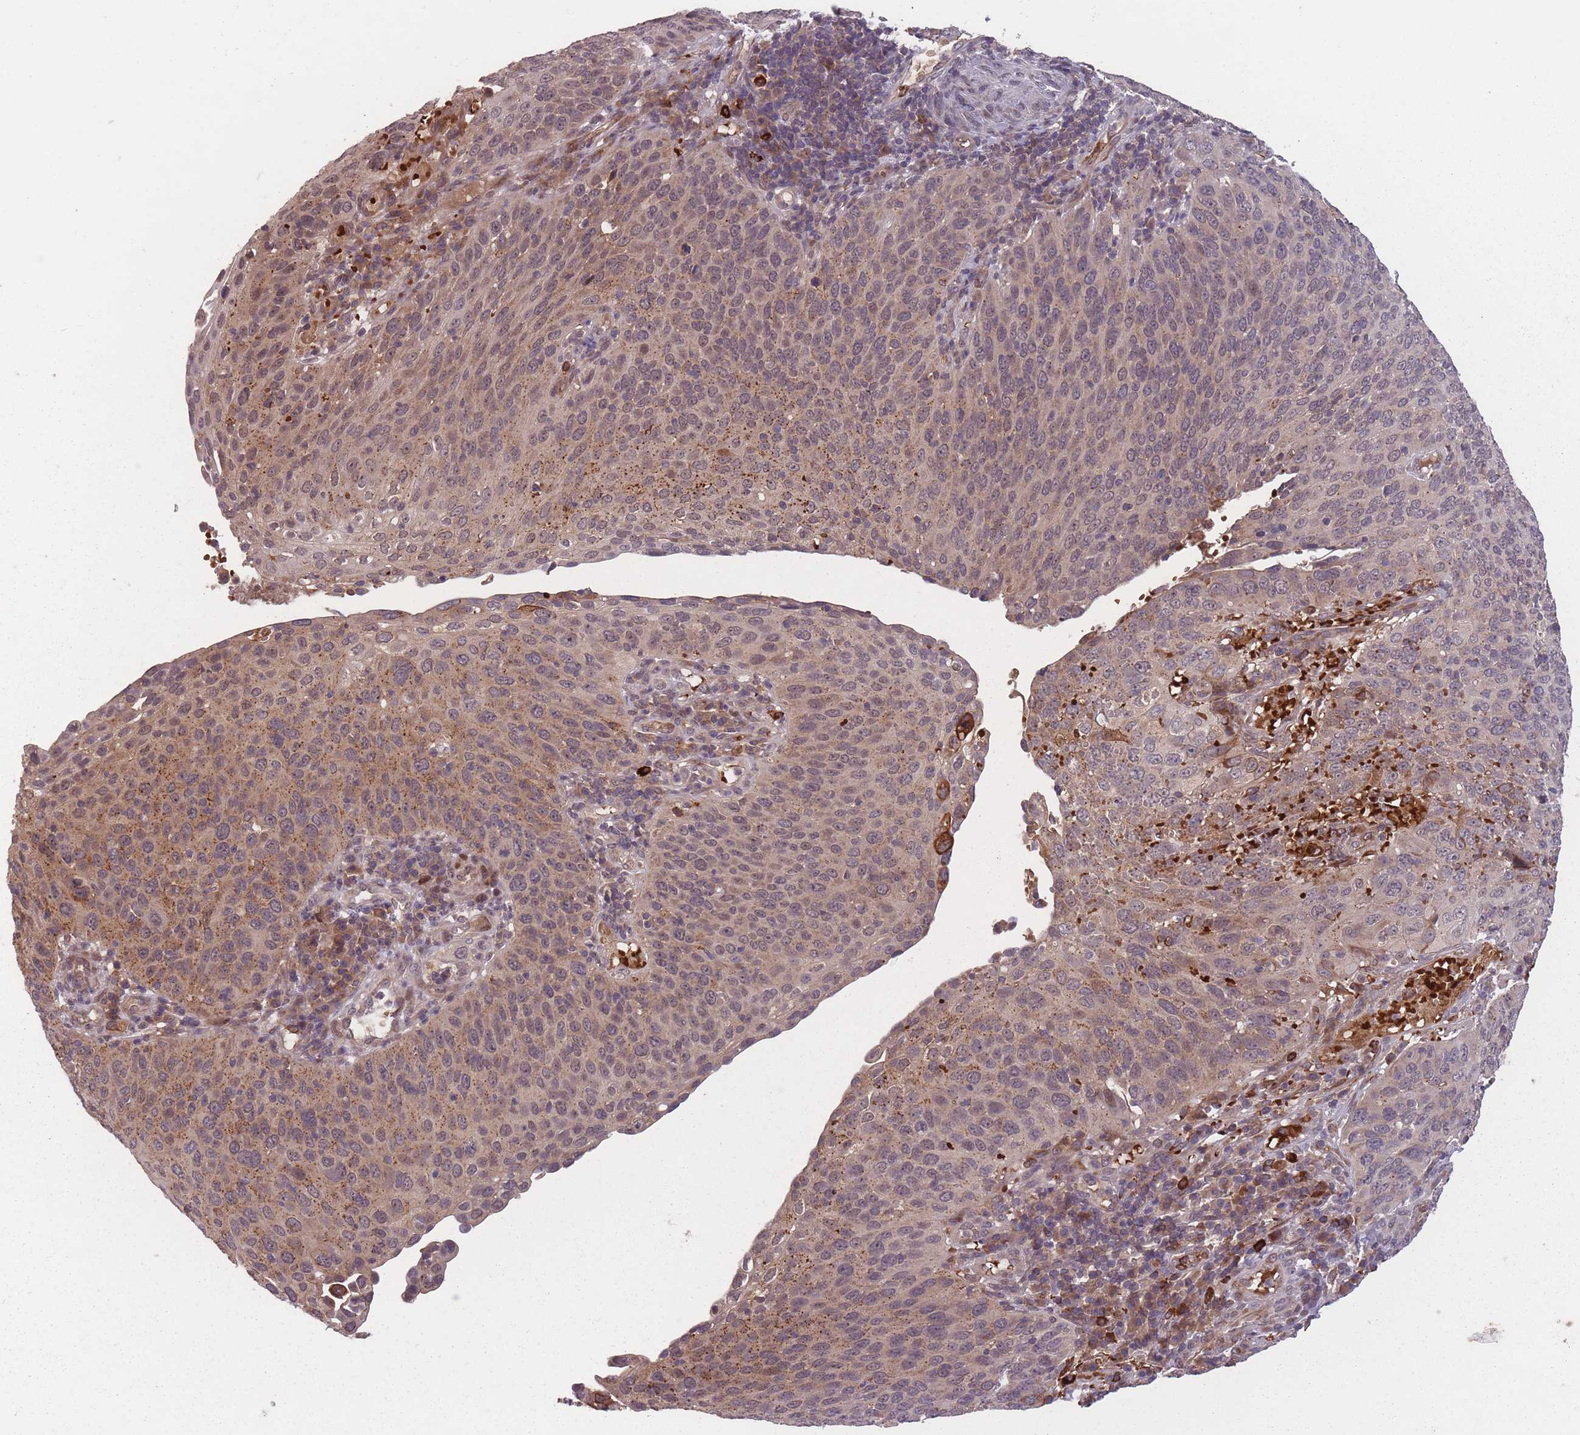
{"staining": {"intensity": "moderate", "quantity": "25%-75%", "location": "cytoplasmic/membranous,nuclear"}, "tissue": "cervical cancer", "cell_type": "Tumor cells", "image_type": "cancer", "snomed": [{"axis": "morphology", "description": "Squamous cell carcinoma, NOS"}, {"axis": "topography", "description": "Cervix"}], "caption": "IHC (DAB) staining of cervical cancer displays moderate cytoplasmic/membranous and nuclear protein positivity in about 25%-75% of tumor cells. (brown staining indicates protein expression, while blue staining denotes nuclei).", "gene": "SECTM1", "patient": {"sex": "female", "age": 36}}